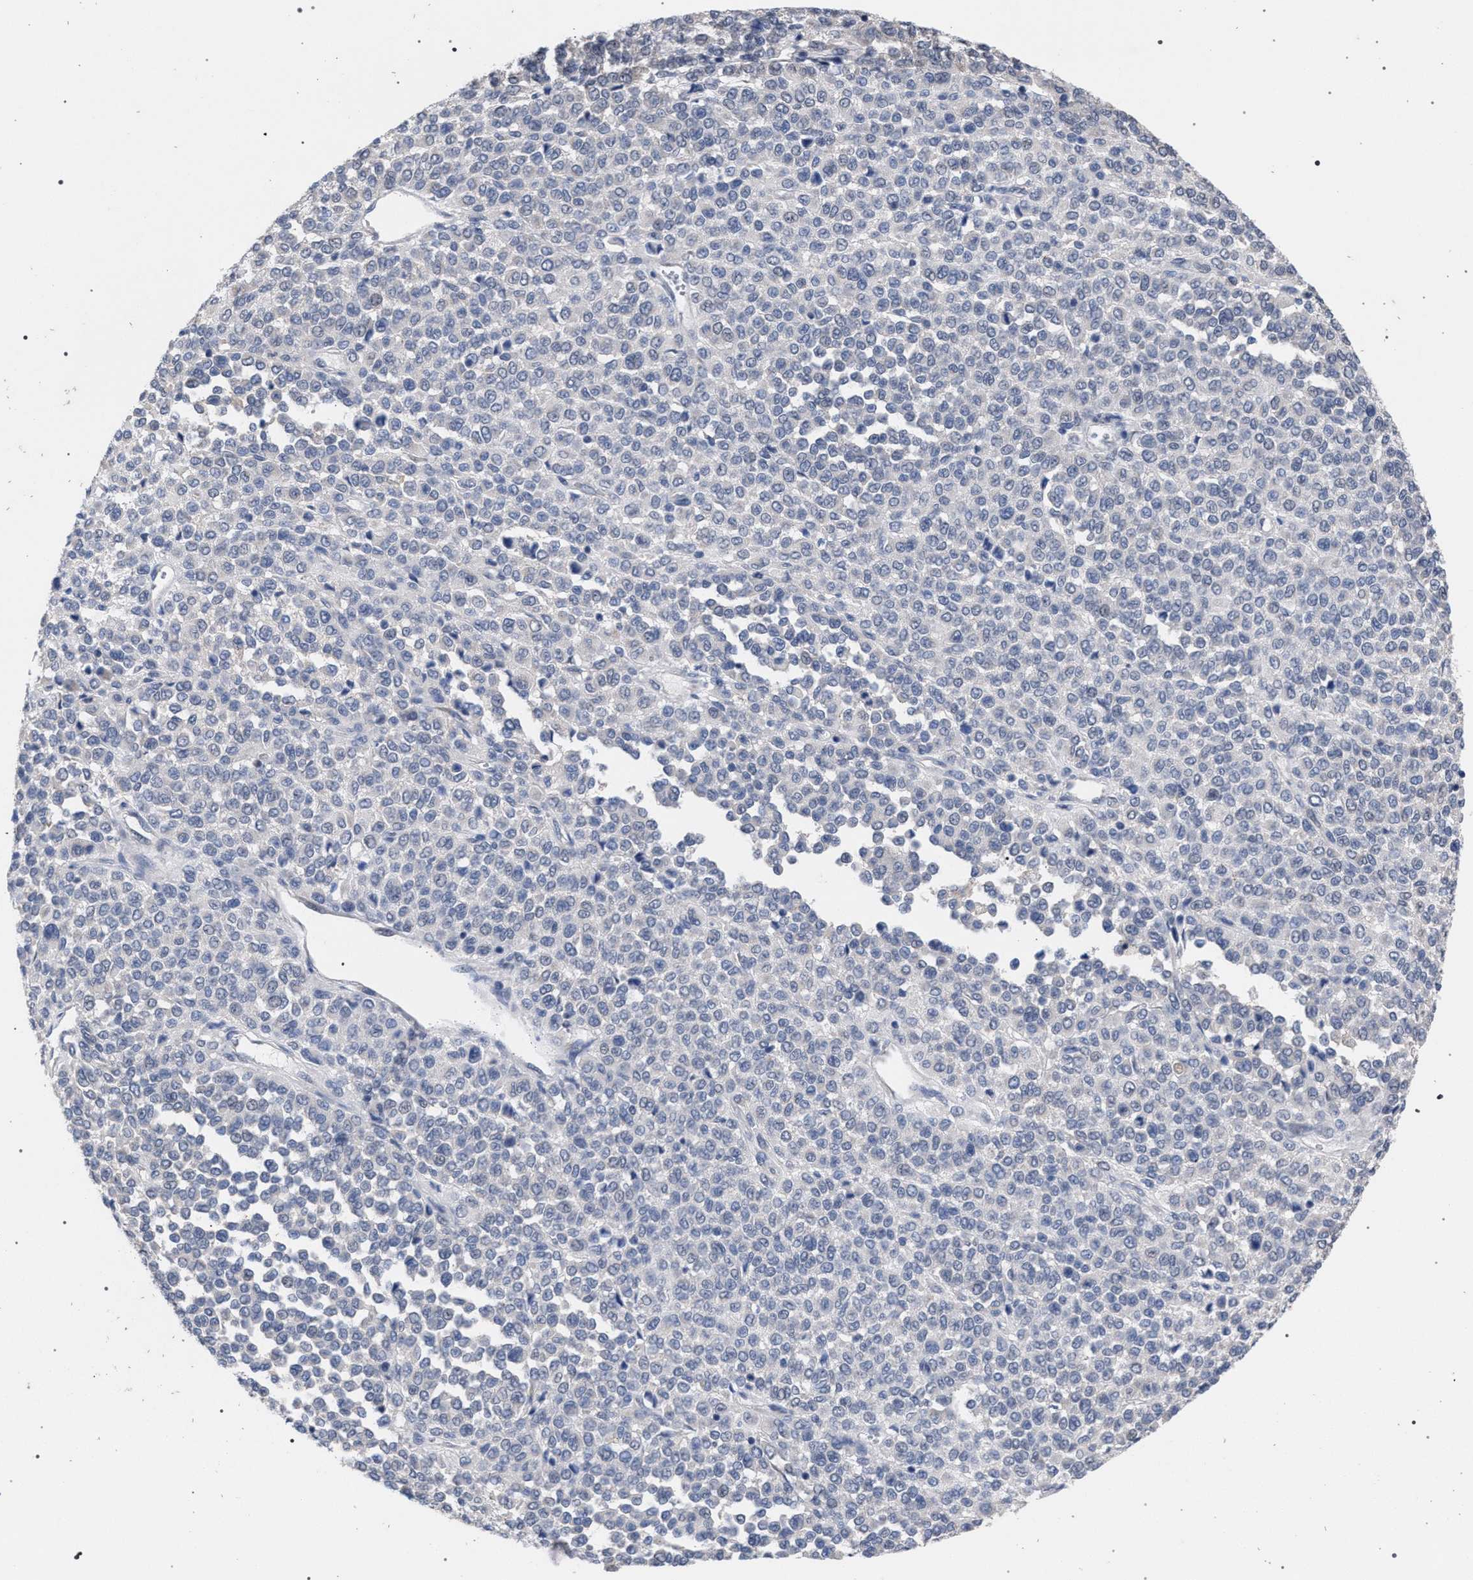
{"staining": {"intensity": "negative", "quantity": "none", "location": "none"}, "tissue": "melanoma", "cell_type": "Tumor cells", "image_type": "cancer", "snomed": [{"axis": "morphology", "description": "Malignant melanoma, Metastatic site"}, {"axis": "topography", "description": "Pancreas"}], "caption": "A high-resolution image shows immunohistochemistry staining of malignant melanoma (metastatic site), which exhibits no significant positivity in tumor cells.", "gene": "GOLGA2", "patient": {"sex": "female", "age": 30}}